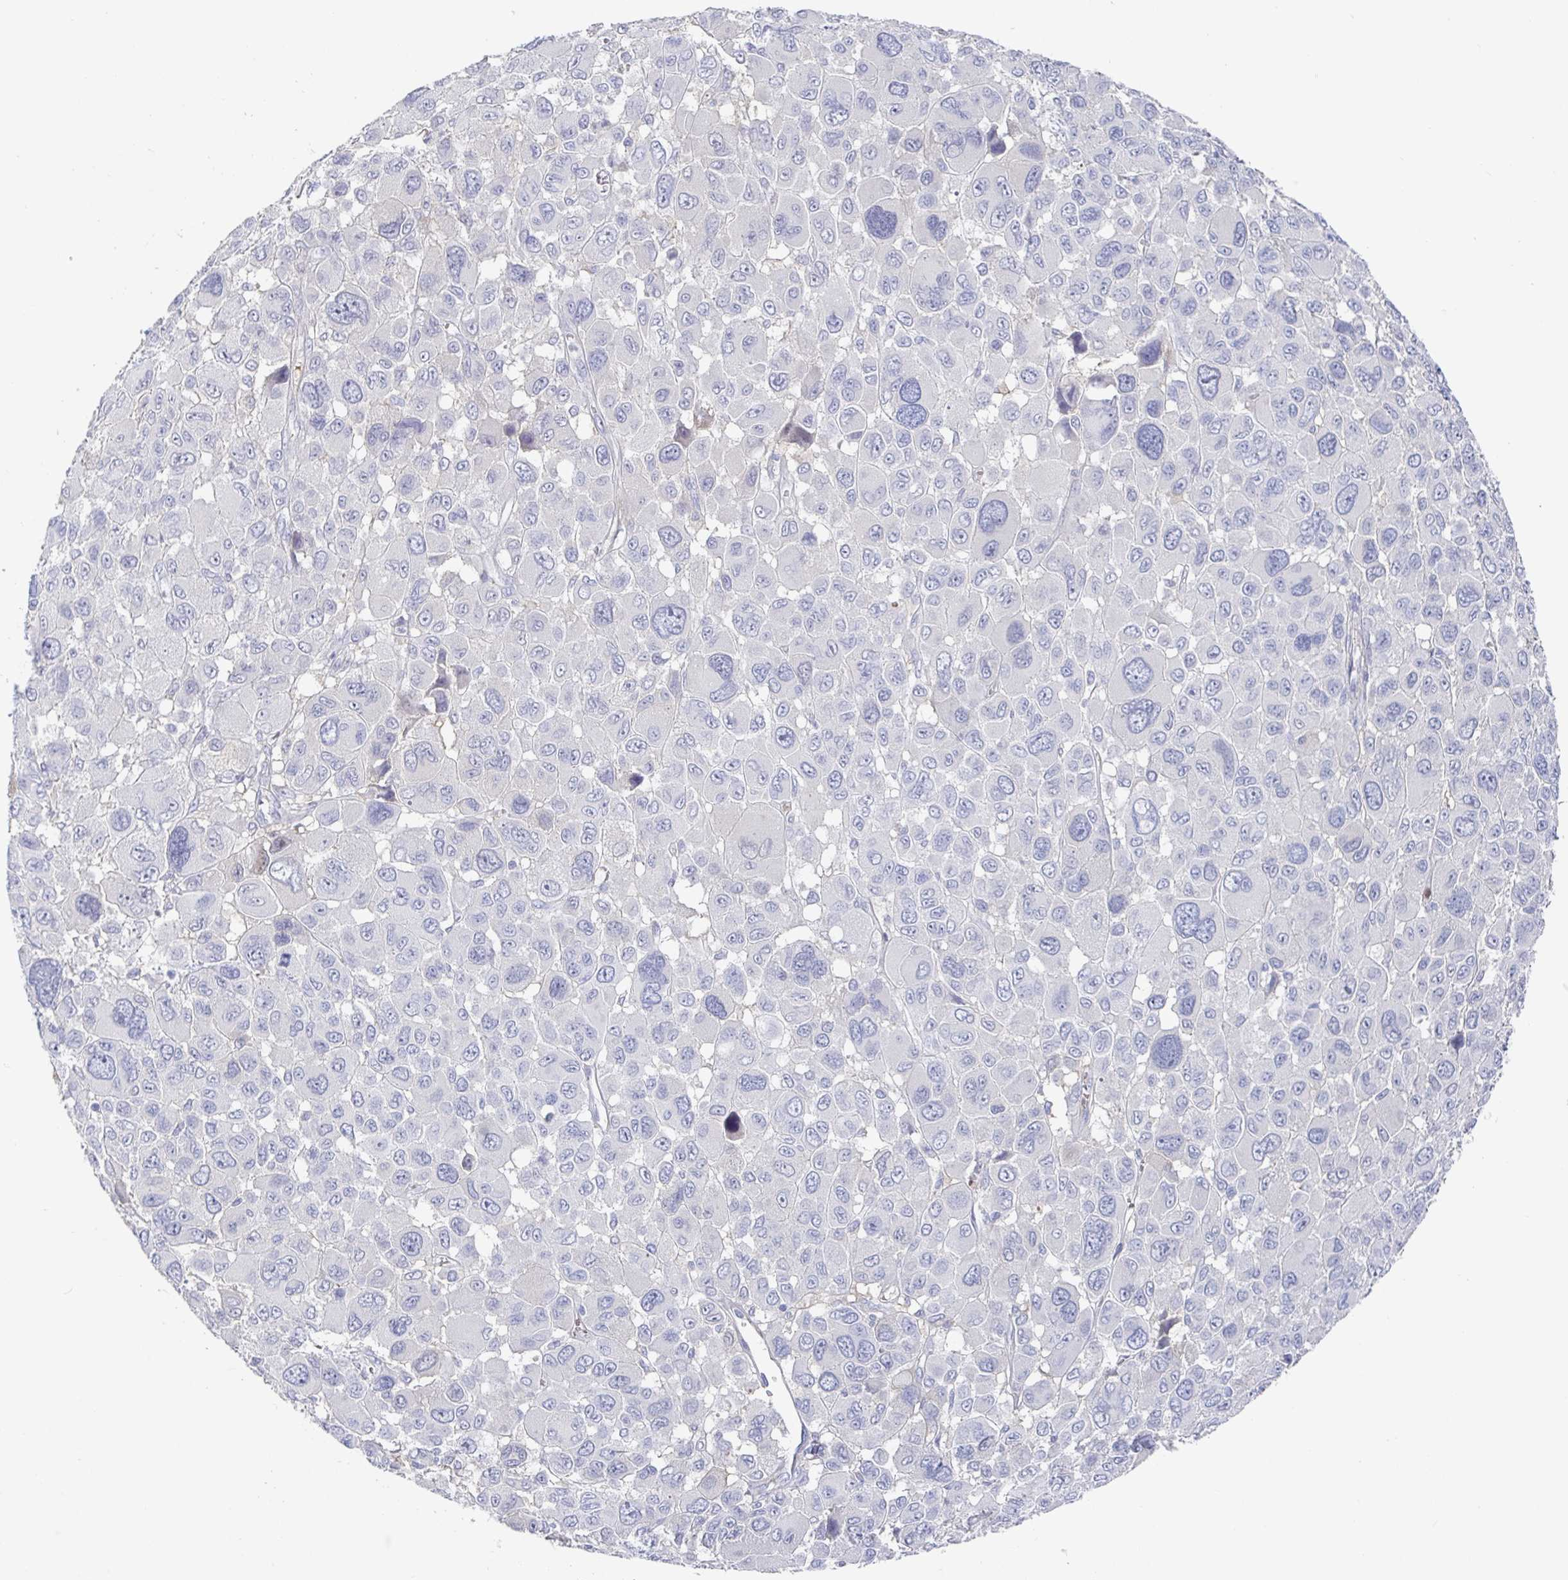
{"staining": {"intensity": "negative", "quantity": "none", "location": "none"}, "tissue": "melanoma", "cell_type": "Tumor cells", "image_type": "cancer", "snomed": [{"axis": "morphology", "description": "Malignant melanoma, NOS"}, {"axis": "topography", "description": "Skin"}], "caption": "IHC histopathology image of neoplastic tissue: human melanoma stained with DAB (3,3'-diaminobenzidine) displays no significant protein staining in tumor cells.", "gene": "GPR148", "patient": {"sex": "female", "age": 66}}